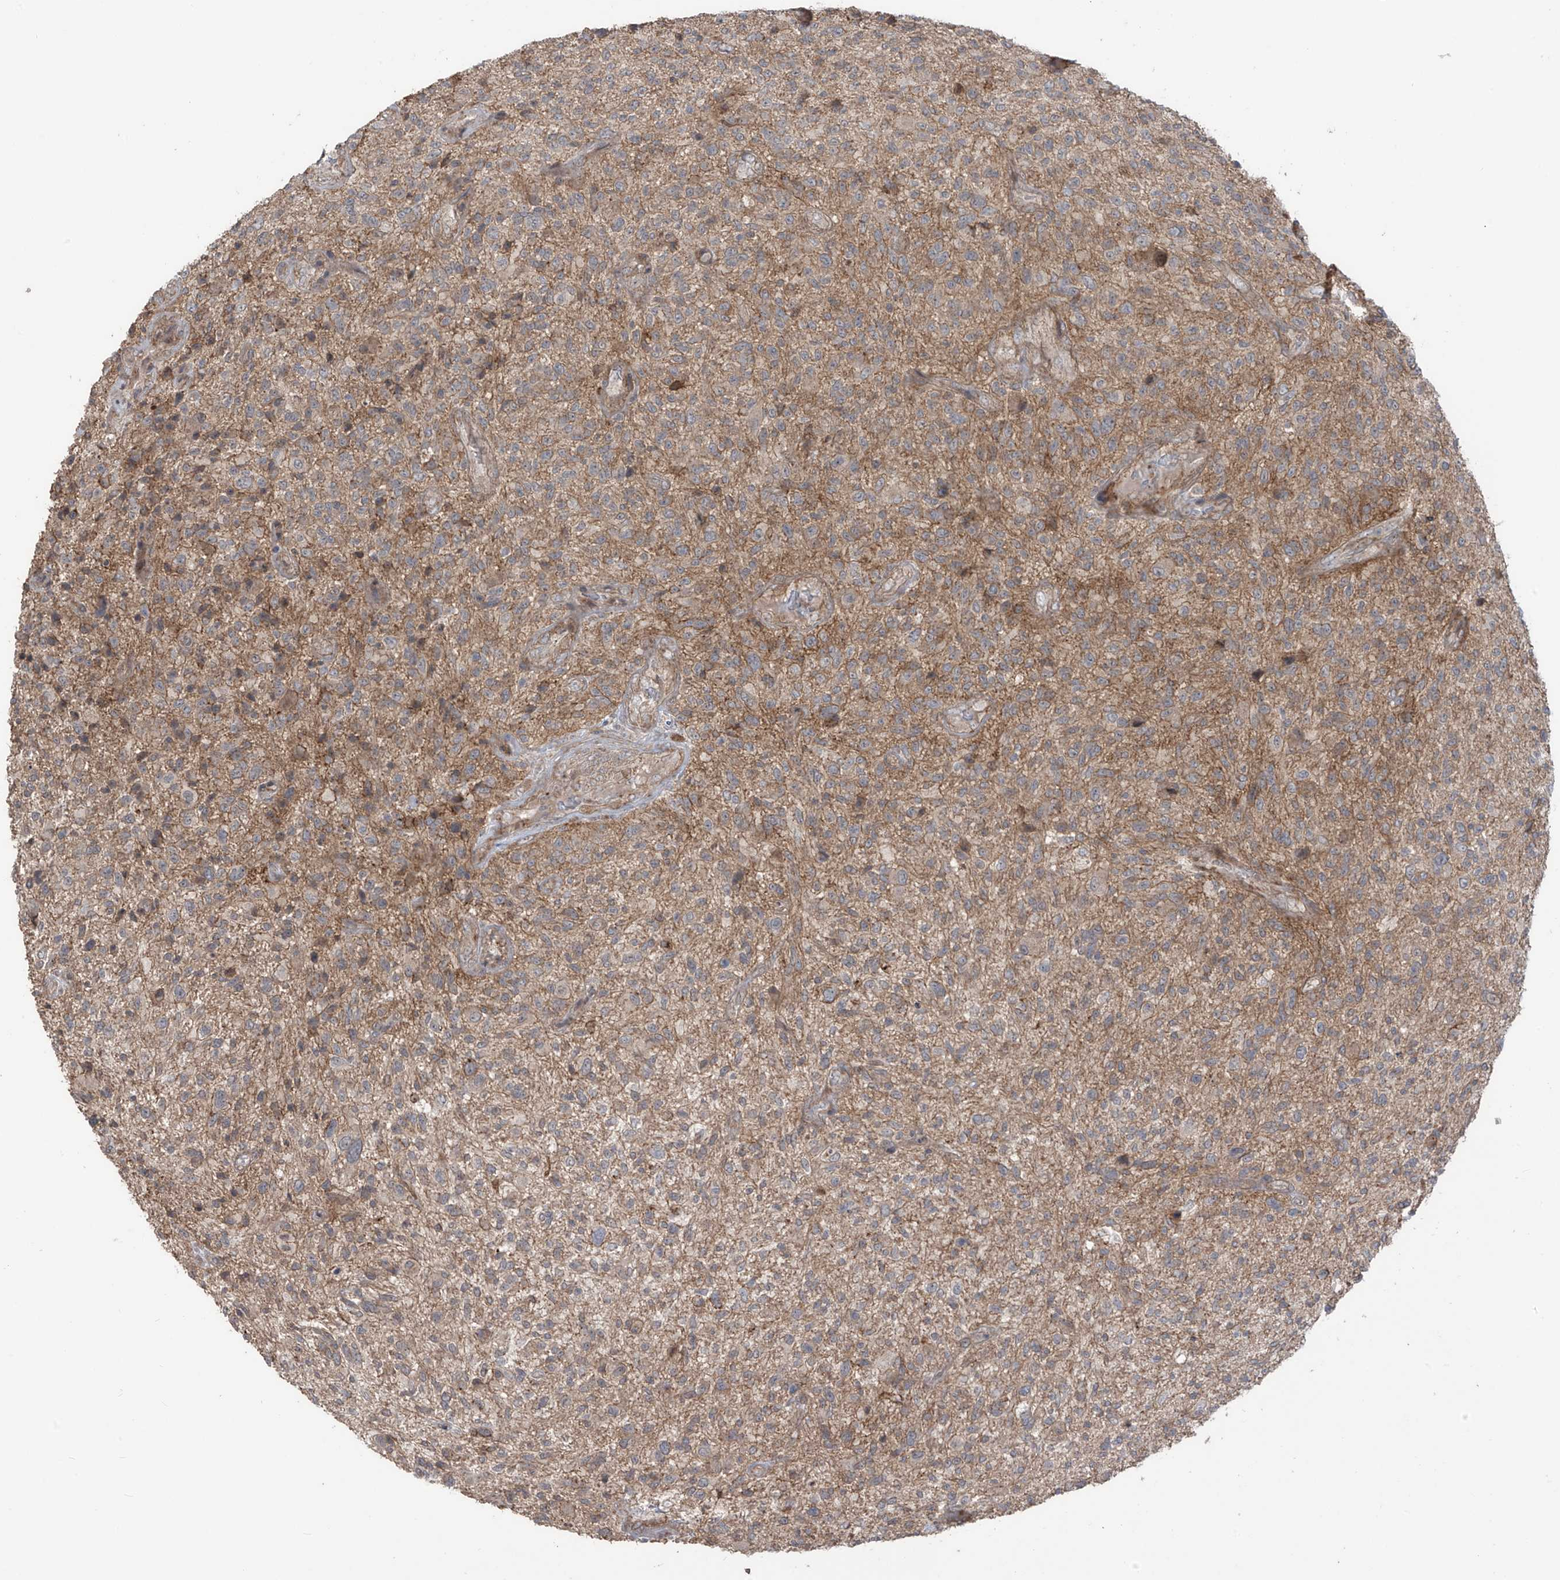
{"staining": {"intensity": "weak", "quantity": ">75%", "location": "cytoplasmic/membranous"}, "tissue": "glioma", "cell_type": "Tumor cells", "image_type": "cancer", "snomed": [{"axis": "morphology", "description": "Glioma, malignant, High grade"}, {"axis": "topography", "description": "Brain"}], "caption": "IHC image of human glioma stained for a protein (brown), which exhibits low levels of weak cytoplasmic/membranous positivity in approximately >75% of tumor cells.", "gene": "LRRC74A", "patient": {"sex": "male", "age": 47}}